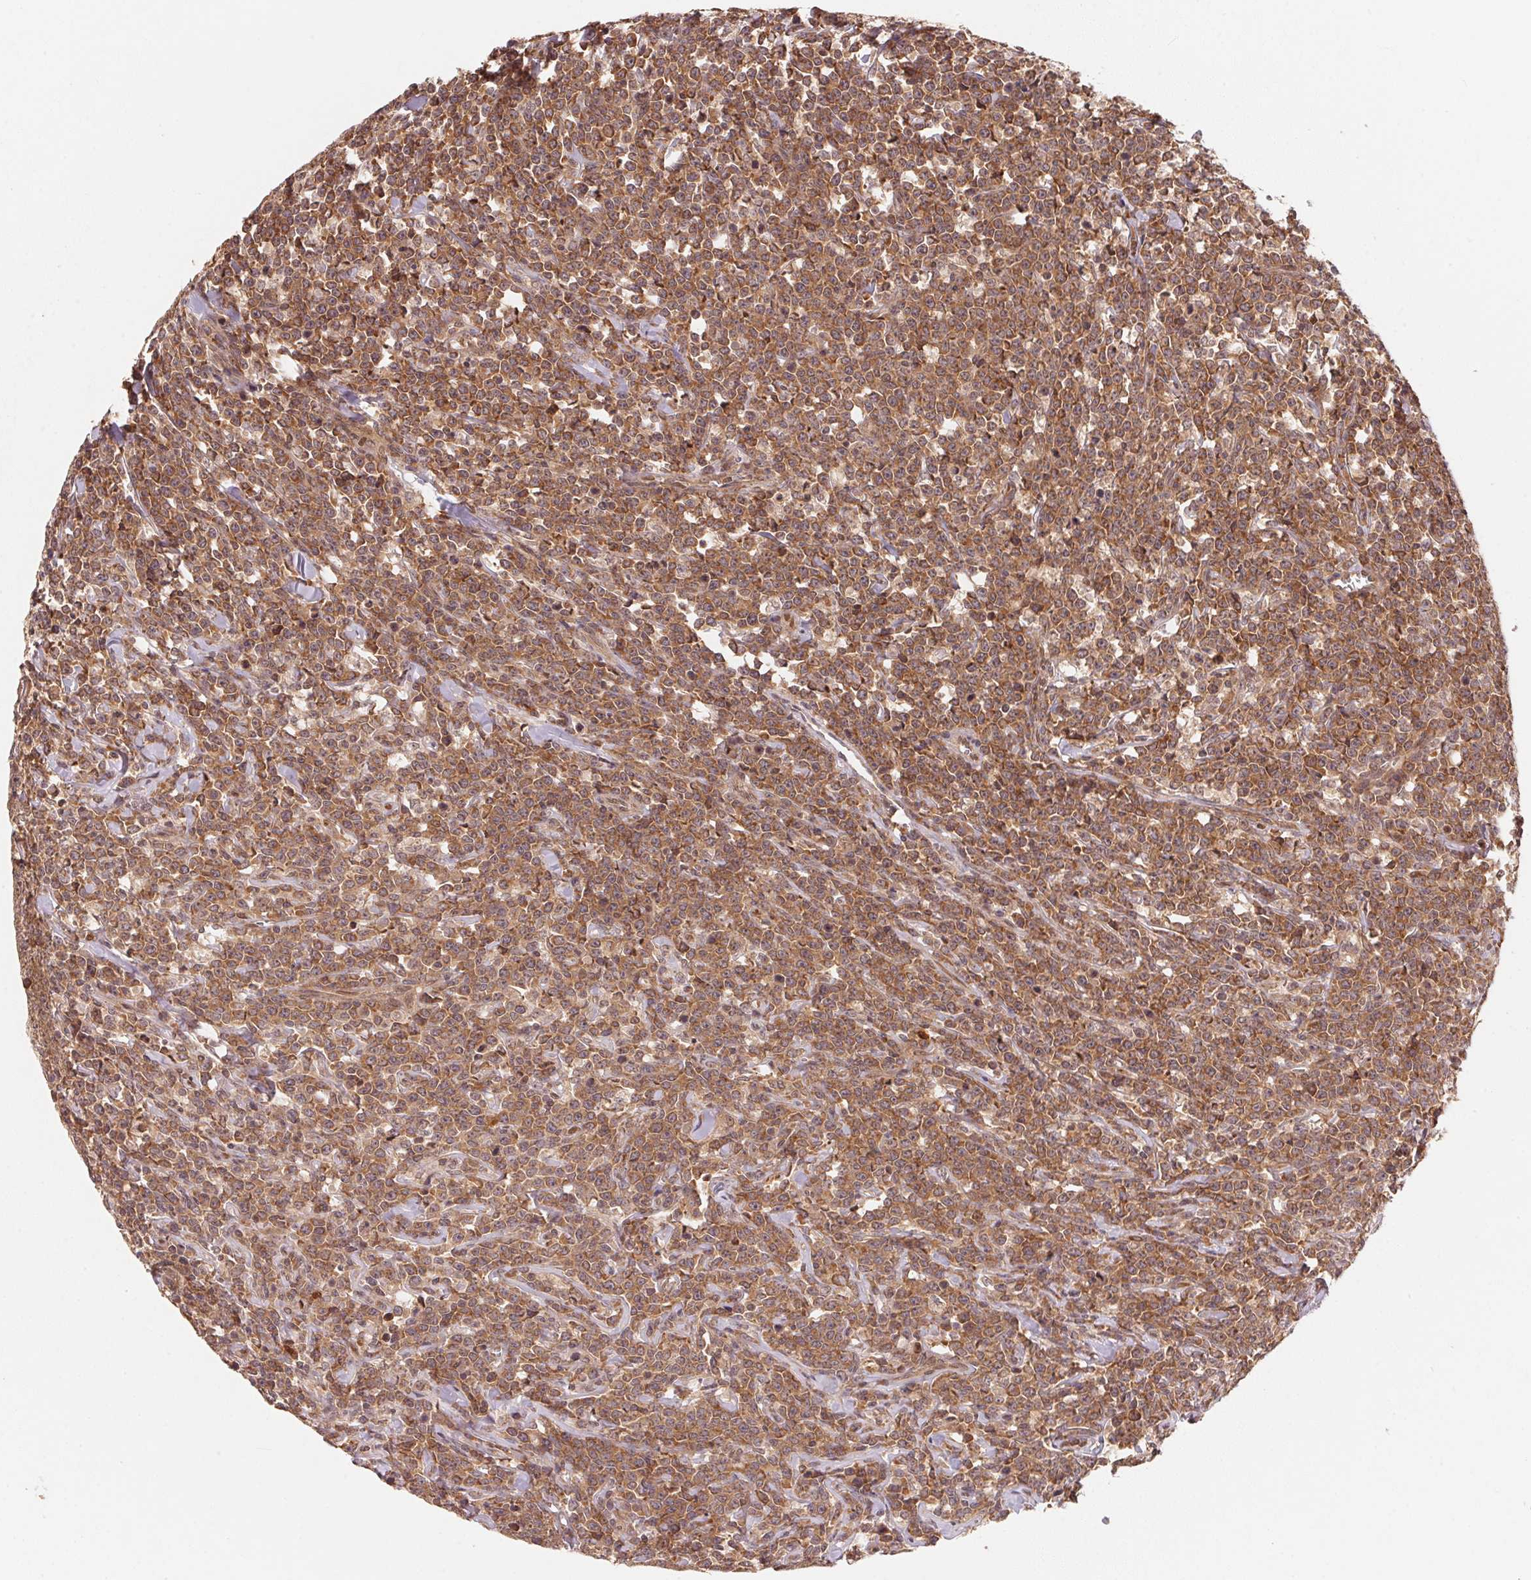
{"staining": {"intensity": "moderate", "quantity": ">75%", "location": "cytoplasmic/membranous,nuclear"}, "tissue": "lymphoma", "cell_type": "Tumor cells", "image_type": "cancer", "snomed": [{"axis": "morphology", "description": "Malignant lymphoma, non-Hodgkin's type, High grade"}, {"axis": "topography", "description": "Small intestine"}], "caption": "Immunohistochemistry (DAB) staining of high-grade malignant lymphoma, non-Hodgkin's type shows moderate cytoplasmic/membranous and nuclear protein expression in about >75% of tumor cells.", "gene": "CCDC102B", "patient": {"sex": "female", "age": 56}}